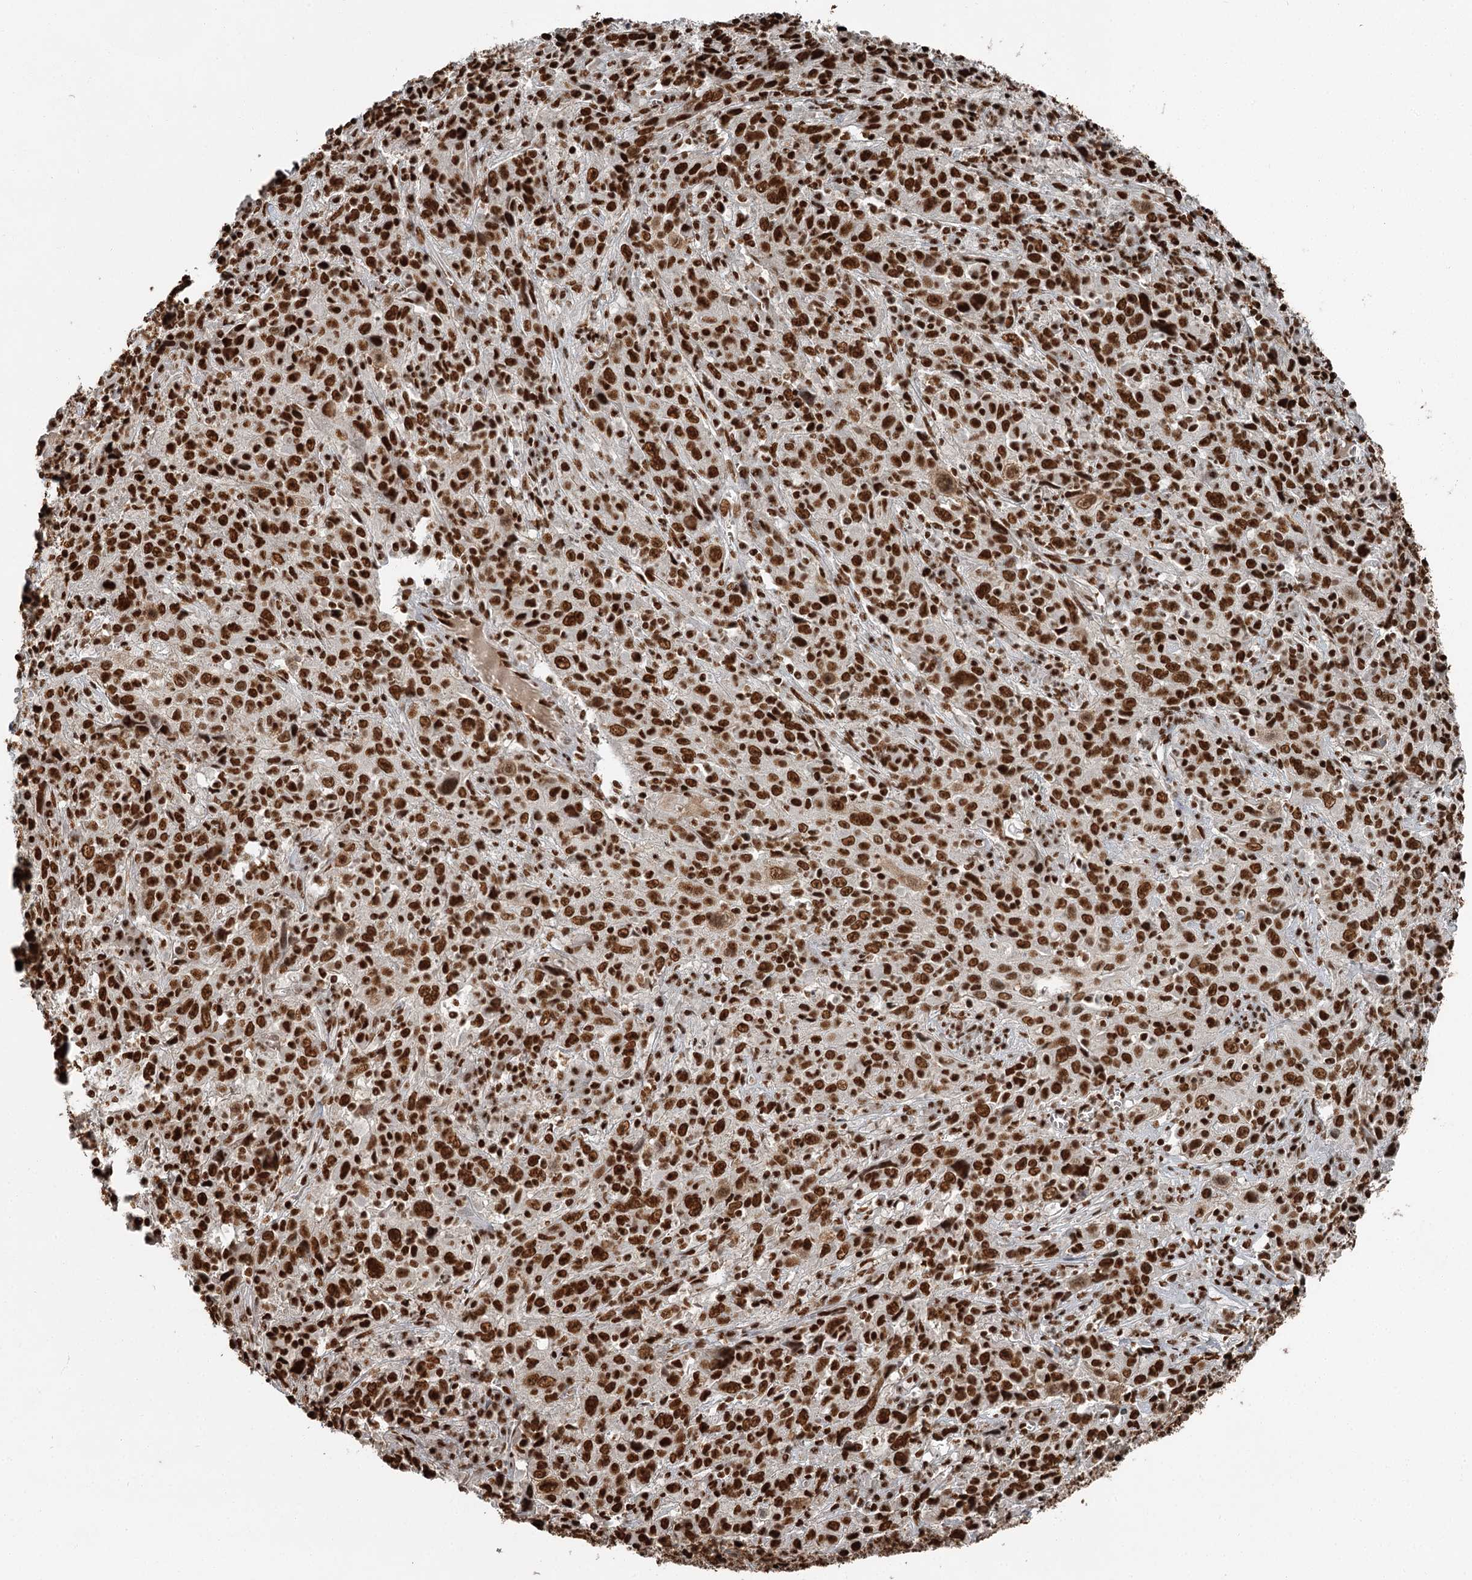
{"staining": {"intensity": "strong", "quantity": ">75%", "location": "nuclear"}, "tissue": "cervical cancer", "cell_type": "Tumor cells", "image_type": "cancer", "snomed": [{"axis": "morphology", "description": "Squamous cell carcinoma, NOS"}, {"axis": "topography", "description": "Cervix"}], "caption": "Immunohistochemistry (IHC) (DAB) staining of human cervical cancer (squamous cell carcinoma) displays strong nuclear protein staining in approximately >75% of tumor cells.", "gene": "RBBP7", "patient": {"sex": "female", "age": 46}}